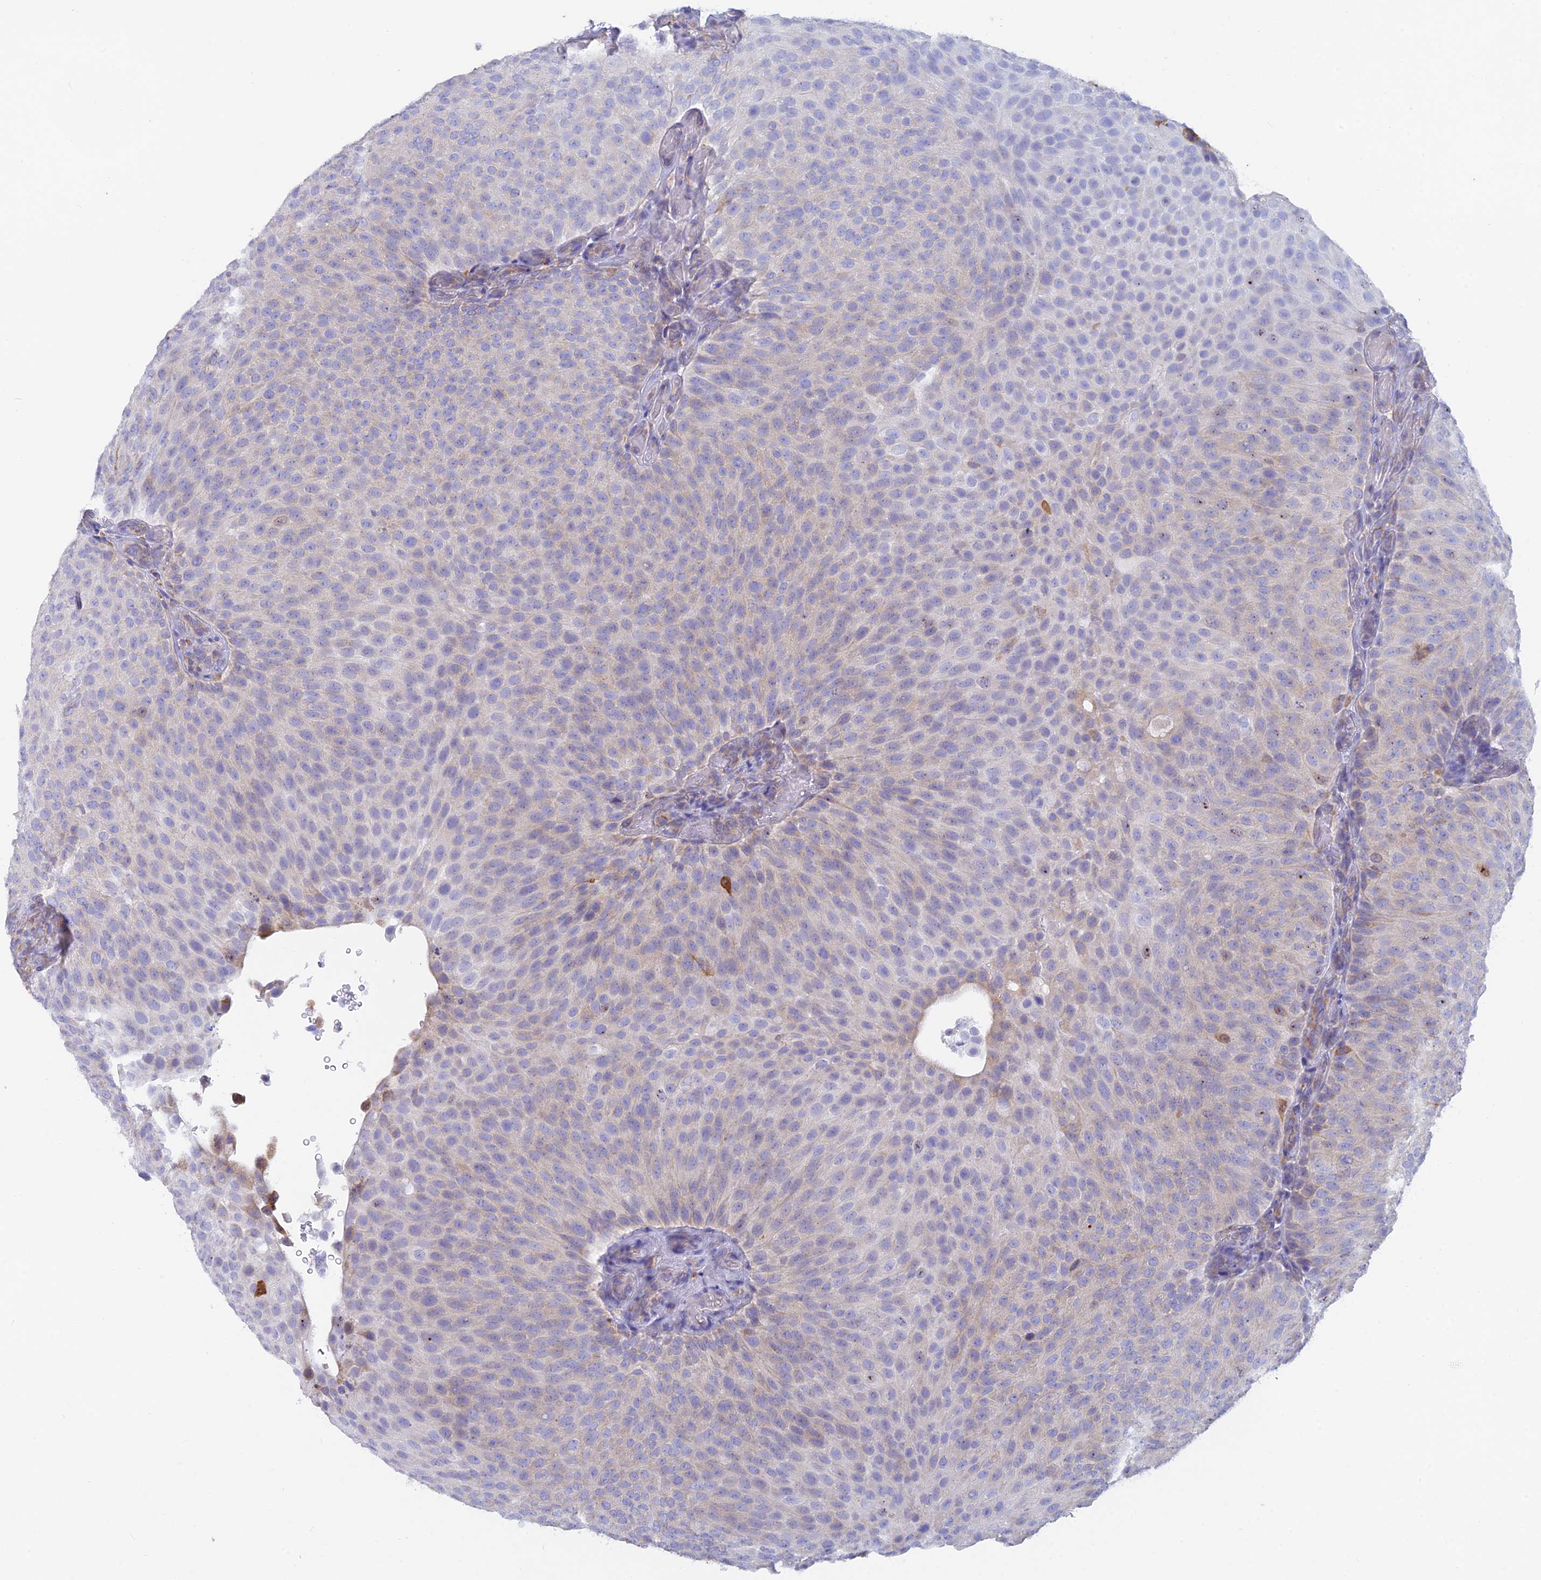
{"staining": {"intensity": "negative", "quantity": "none", "location": "none"}, "tissue": "urothelial cancer", "cell_type": "Tumor cells", "image_type": "cancer", "snomed": [{"axis": "morphology", "description": "Urothelial carcinoma, Low grade"}, {"axis": "topography", "description": "Urinary bladder"}], "caption": "Tumor cells show no significant staining in urothelial cancer. The staining is performed using DAB brown chromogen with nuclei counter-stained in using hematoxylin.", "gene": "WDR35", "patient": {"sex": "male", "age": 78}}